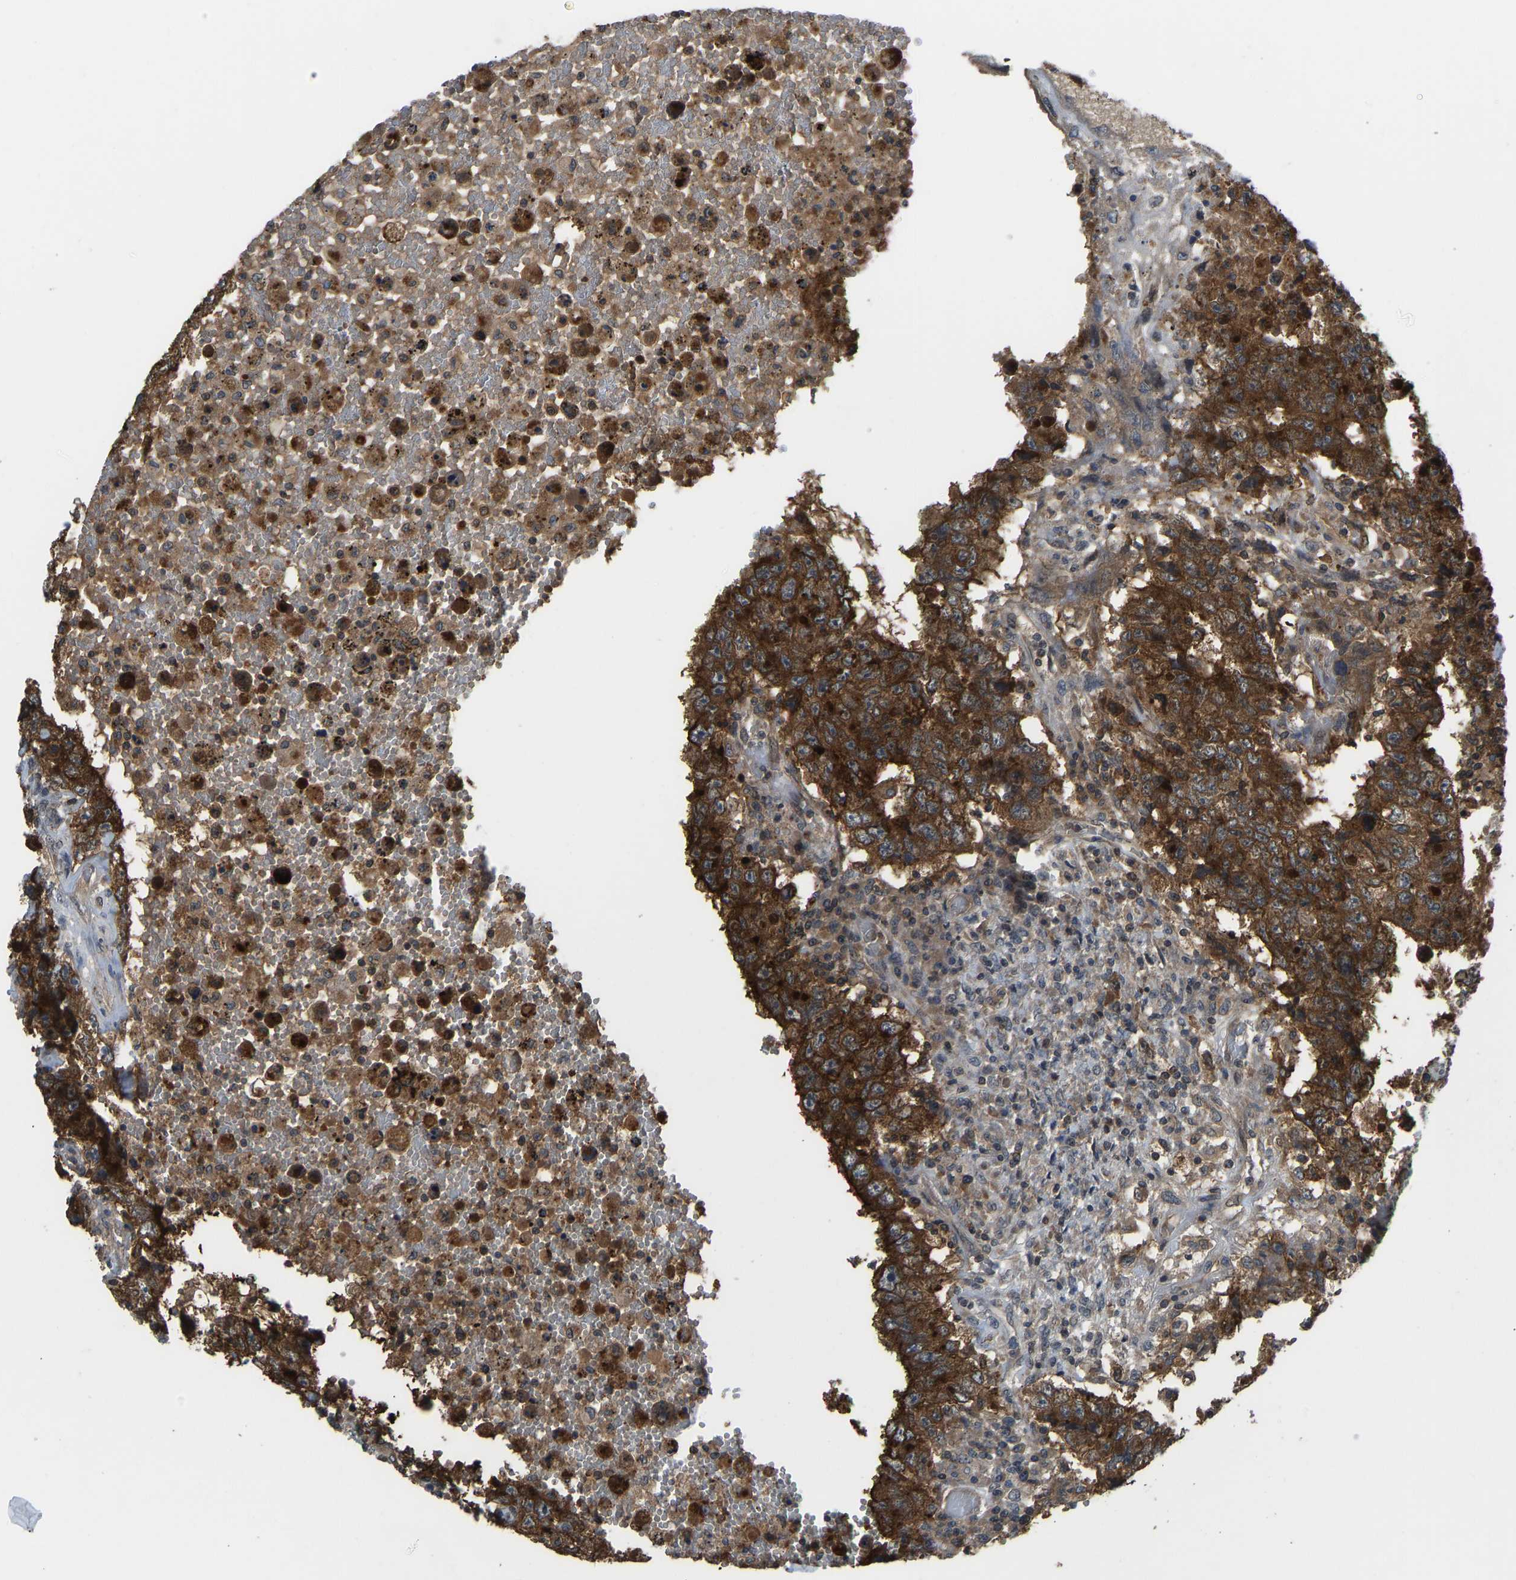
{"staining": {"intensity": "strong", "quantity": ">75%", "location": "cytoplasmic/membranous"}, "tissue": "testis cancer", "cell_type": "Tumor cells", "image_type": "cancer", "snomed": [{"axis": "morphology", "description": "Carcinoma, Embryonal, NOS"}, {"axis": "topography", "description": "Testis"}], "caption": "A histopathology image showing strong cytoplasmic/membranous staining in approximately >75% of tumor cells in testis cancer (embryonal carcinoma), as visualized by brown immunohistochemical staining.", "gene": "CCT8", "patient": {"sex": "male", "age": 26}}